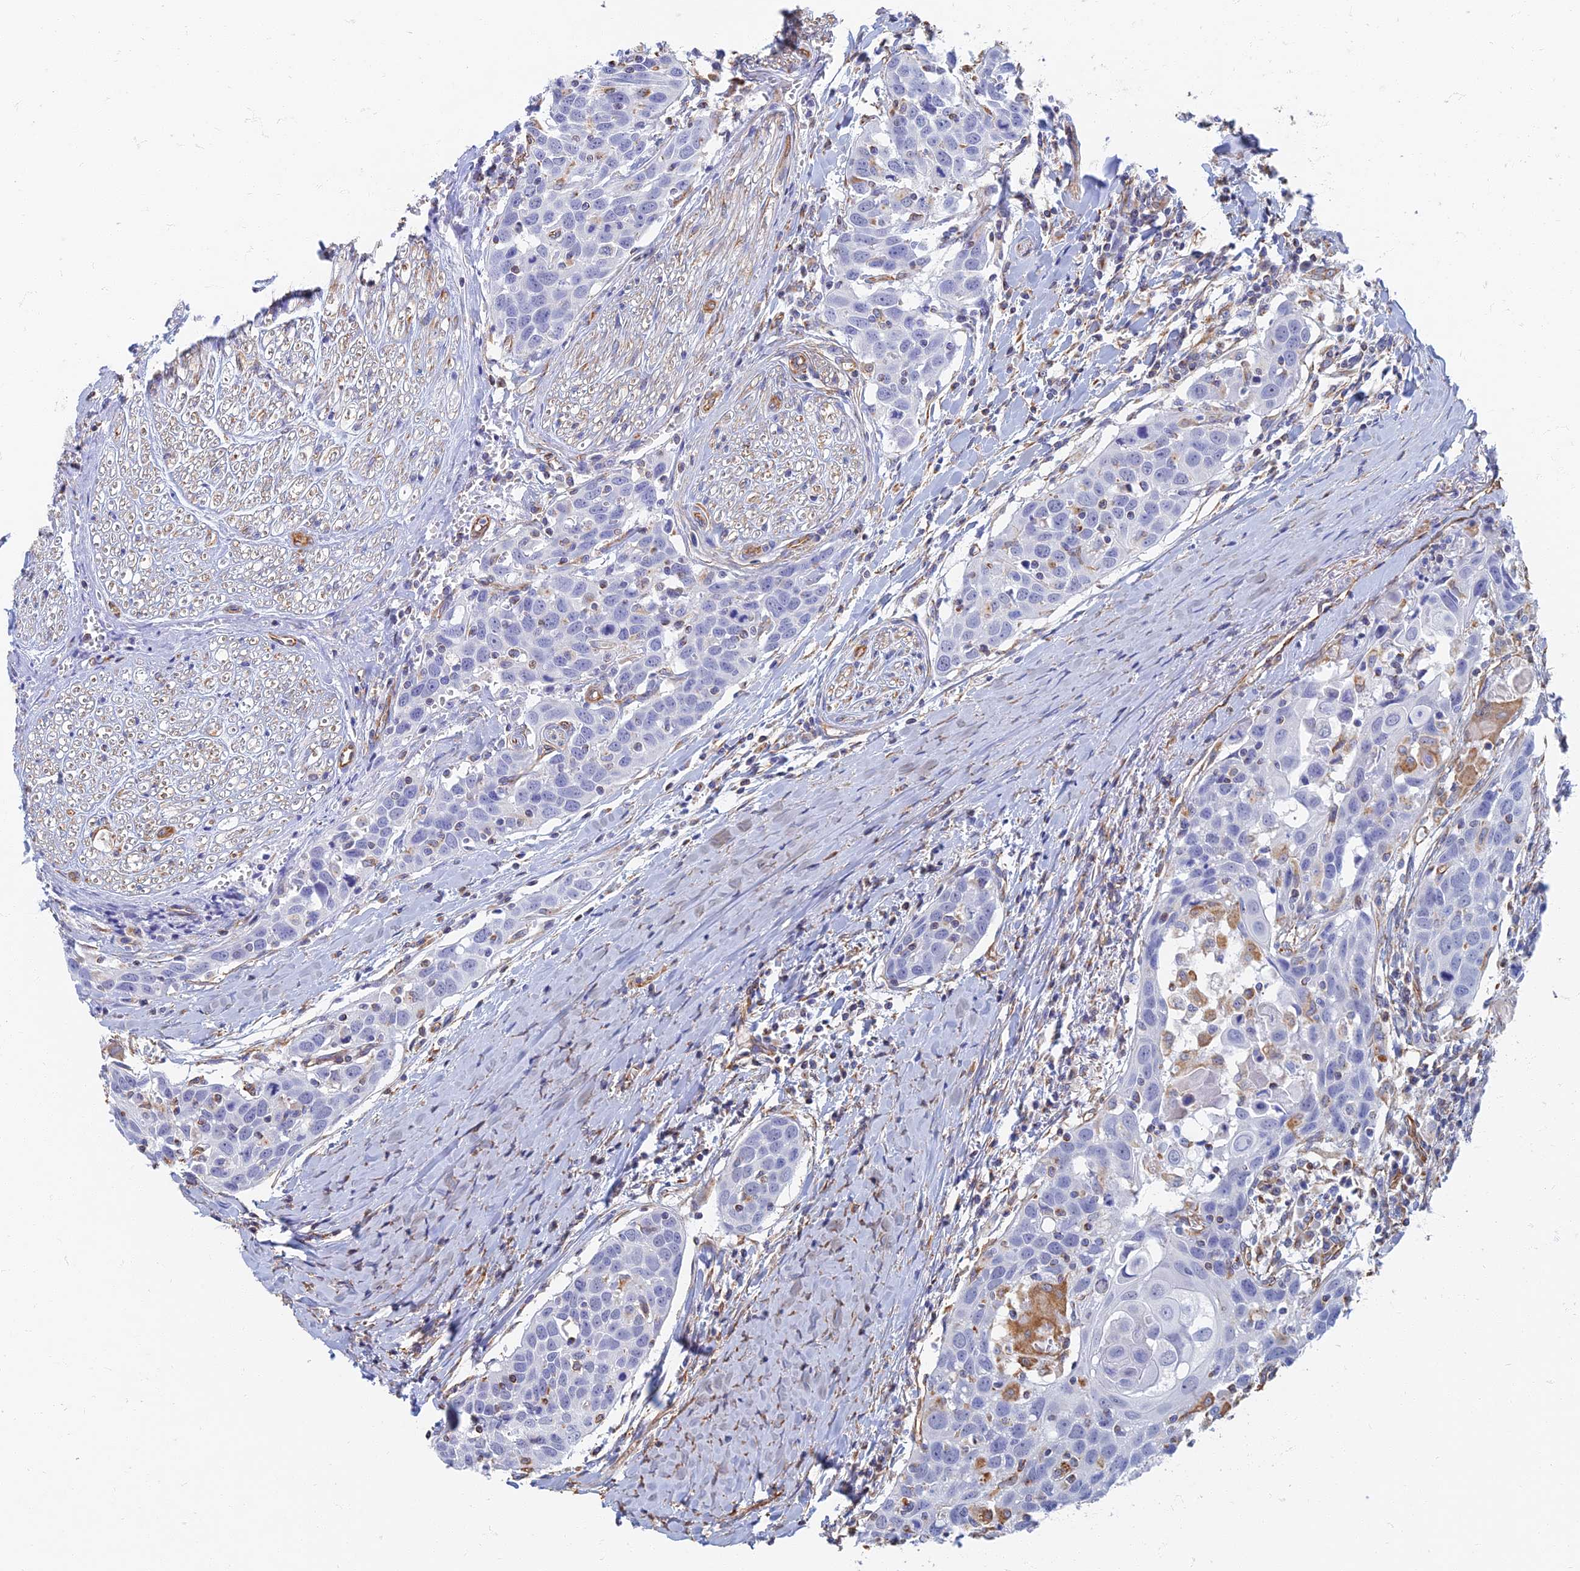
{"staining": {"intensity": "negative", "quantity": "none", "location": "none"}, "tissue": "head and neck cancer", "cell_type": "Tumor cells", "image_type": "cancer", "snomed": [{"axis": "morphology", "description": "Squamous cell carcinoma, NOS"}, {"axis": "topography", "description": "Oral tissue"}, {"axis": "topography", "description": "Head-Neck"}], "caption": "This is an immunohistochemistry histopathology image of human squamous cell carcinoma (head and neck). There is no staining in tumor cells.", "gene": "RMC1", "patient": {"sex": "female", "age": 50}}